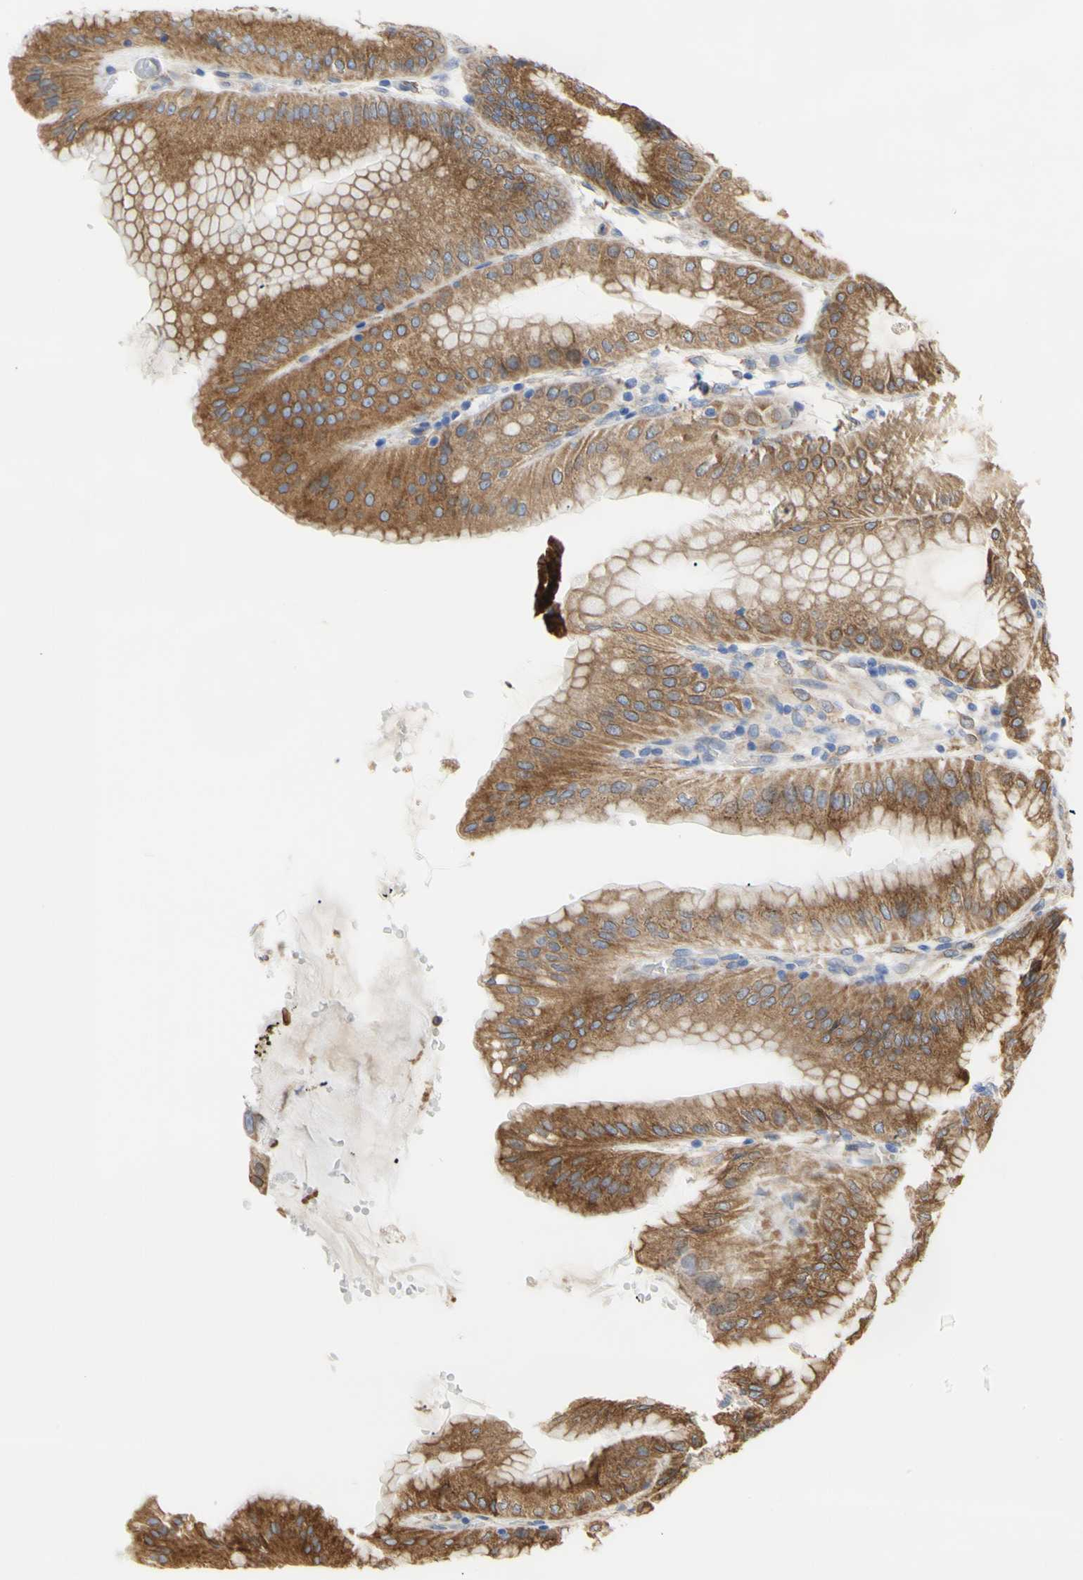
{"staining": {"intensity": "strong", "quantity": ">75%", "location": "cytoplasmic/membranous"}, "tissue": "stomach", "cell_type": "Glandular cells", "image_type": "normal", "snomed": [{"axis": "morphology", "description": "Normal tissue, NOS"}, {"axis": "topography", "description": "Stomach, lower"}], "caption": "IHC of unremarkable human stomach reveals high levels of strong cytoplasmic/membranous expression in about >75% of glandular cells.", "gene": "ERLIN1", "patient": {"sex": "male", "age": 71}}